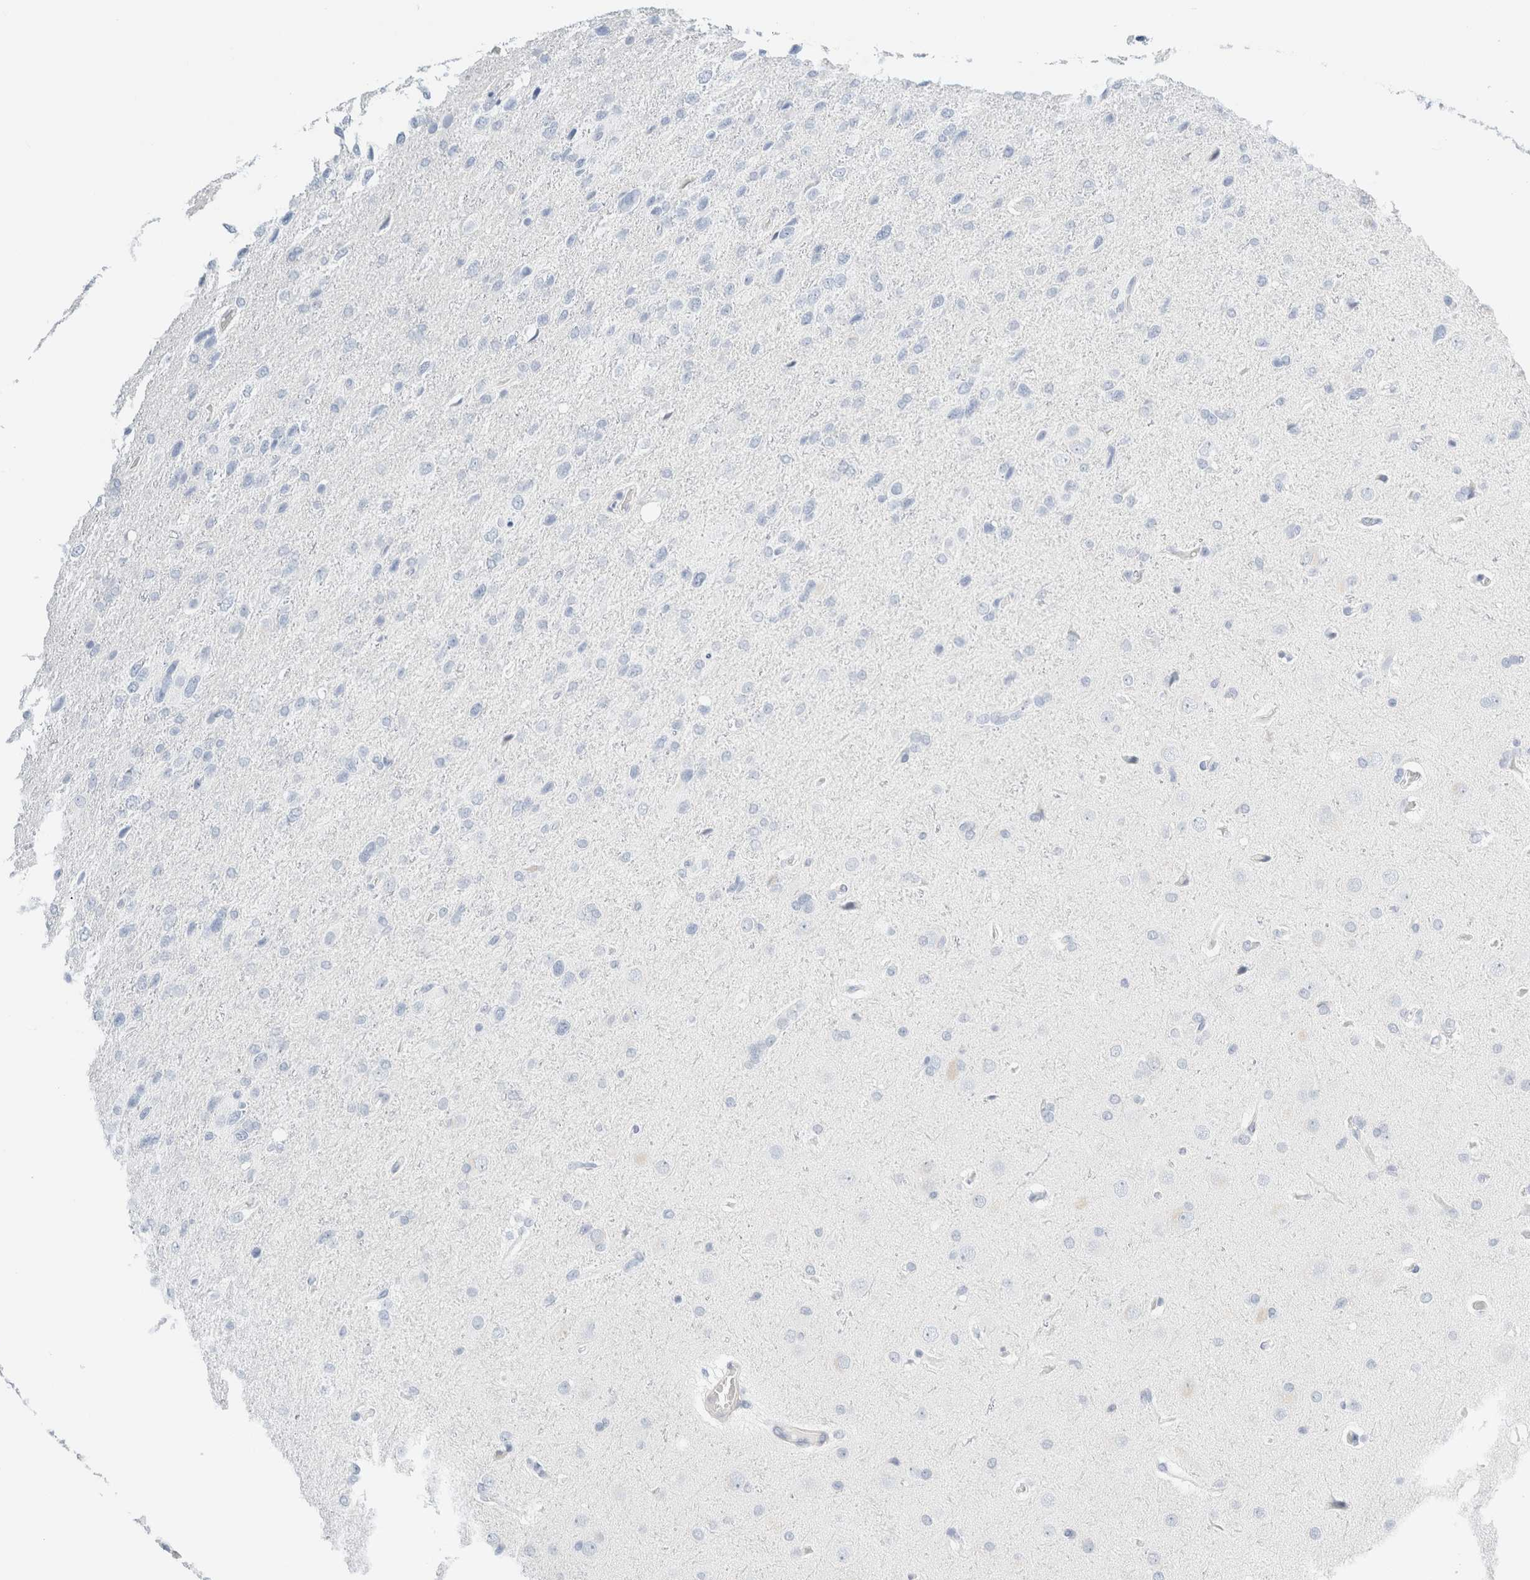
{"staining": {"intensity": "negative", "quantity": "none", "location": "none"}, "tissue": "glioma", "cell_type": "Tumor cells", "image_type": "cancer", "snomed": [{"axis": "morphology", "description": "Glioma, malignant, High grade"}, {"axis": "topography", "description": "Brain"}], "caption": "This is an IHC photomicrograph of human malignant high-grade glioma. There is no expression in tumor cells.", "gene": "DPYS", "patient": {"sex": "female", "age": 58}}